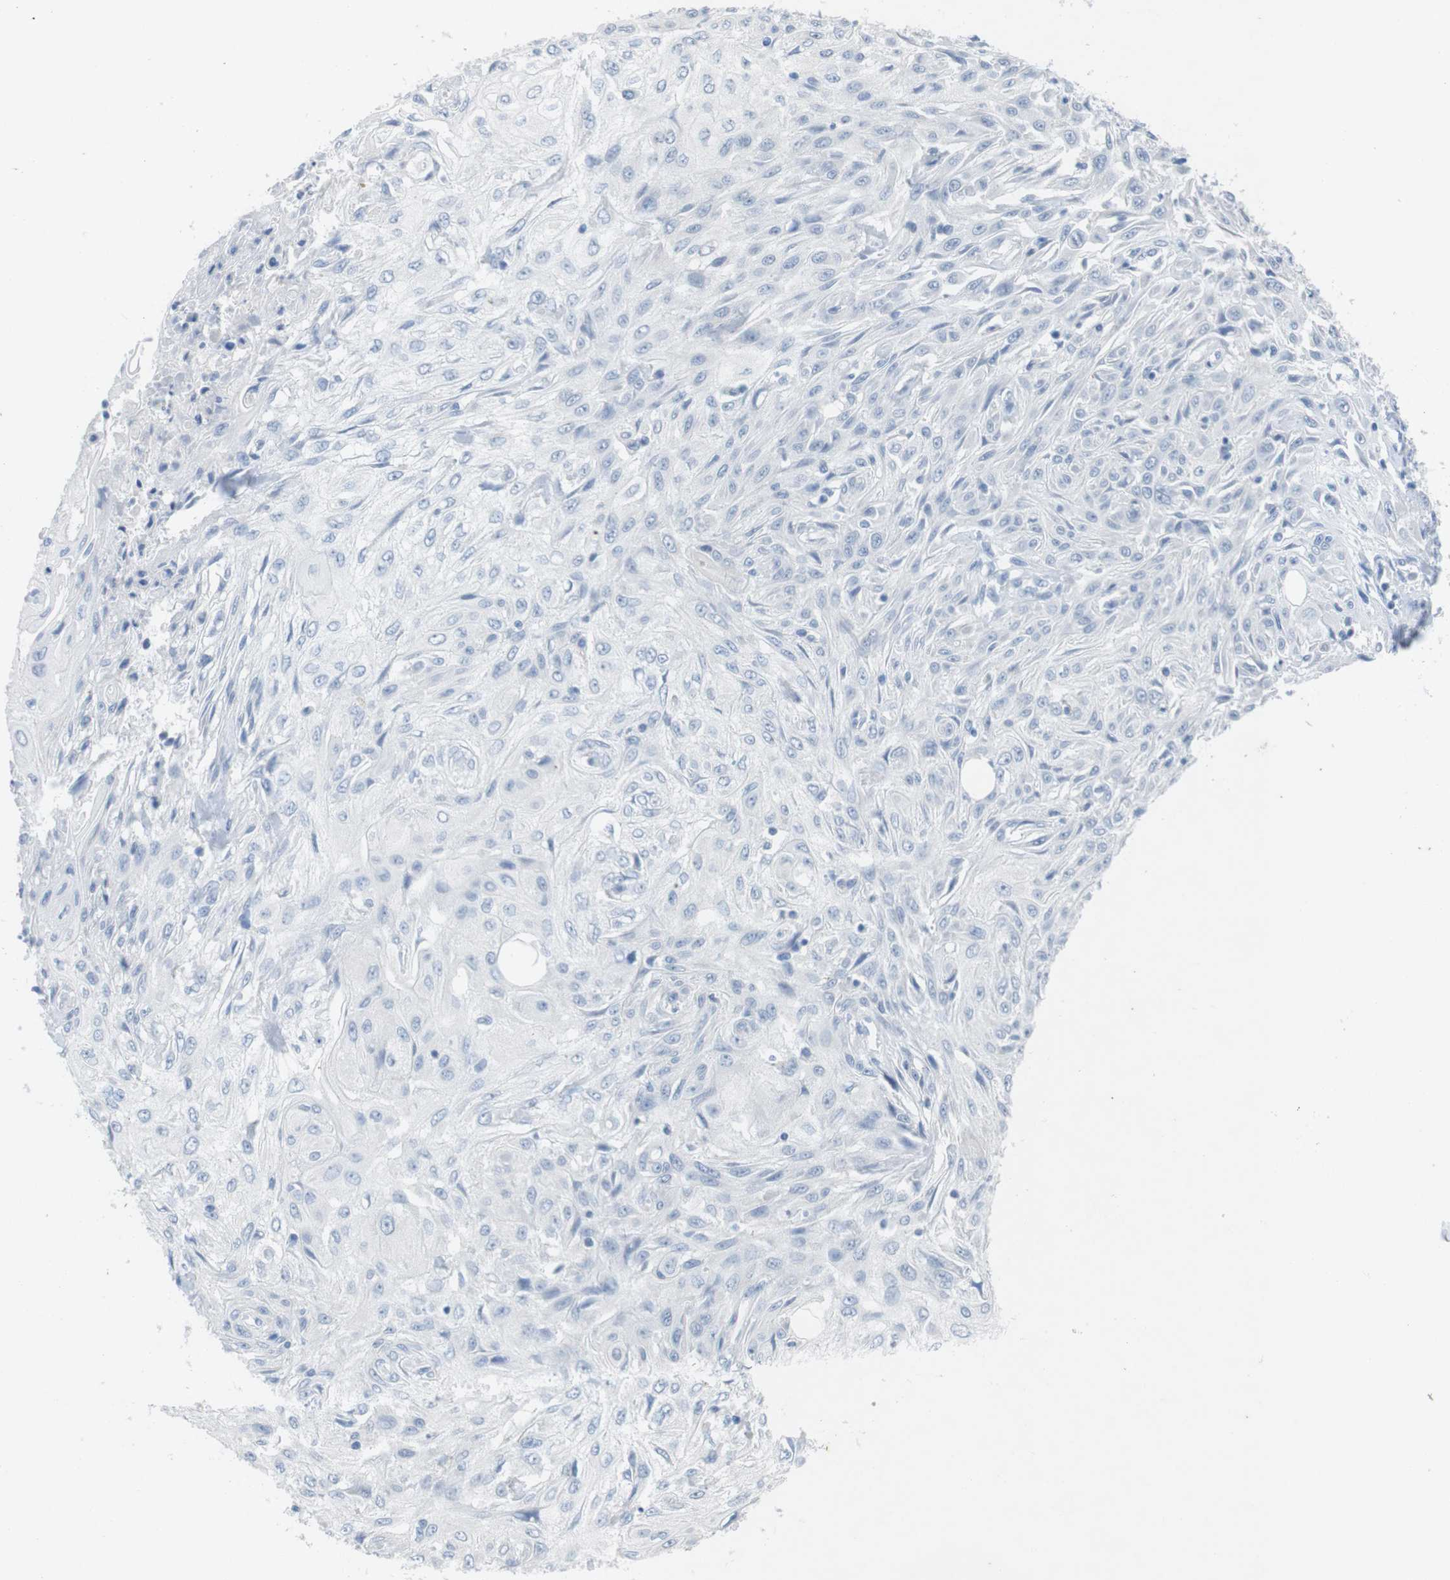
{"staining": {"intensity": "negative", "quantity": "none", "location": "none"}, "tissue": "skin cancer", "cell_type": "Tumor cells", "image_type": "cancer", "snomed": [{"axis": "morphology", "description": "Squamous cell carcinoma, NOS"}, {"axis": "topography", "description": "Skin"}], "caption": "Image shows no significant protein positivity in tumor cells of skin cancer.", "gene": "HBG2", "patient": {"sex": "male", "age": 75}}